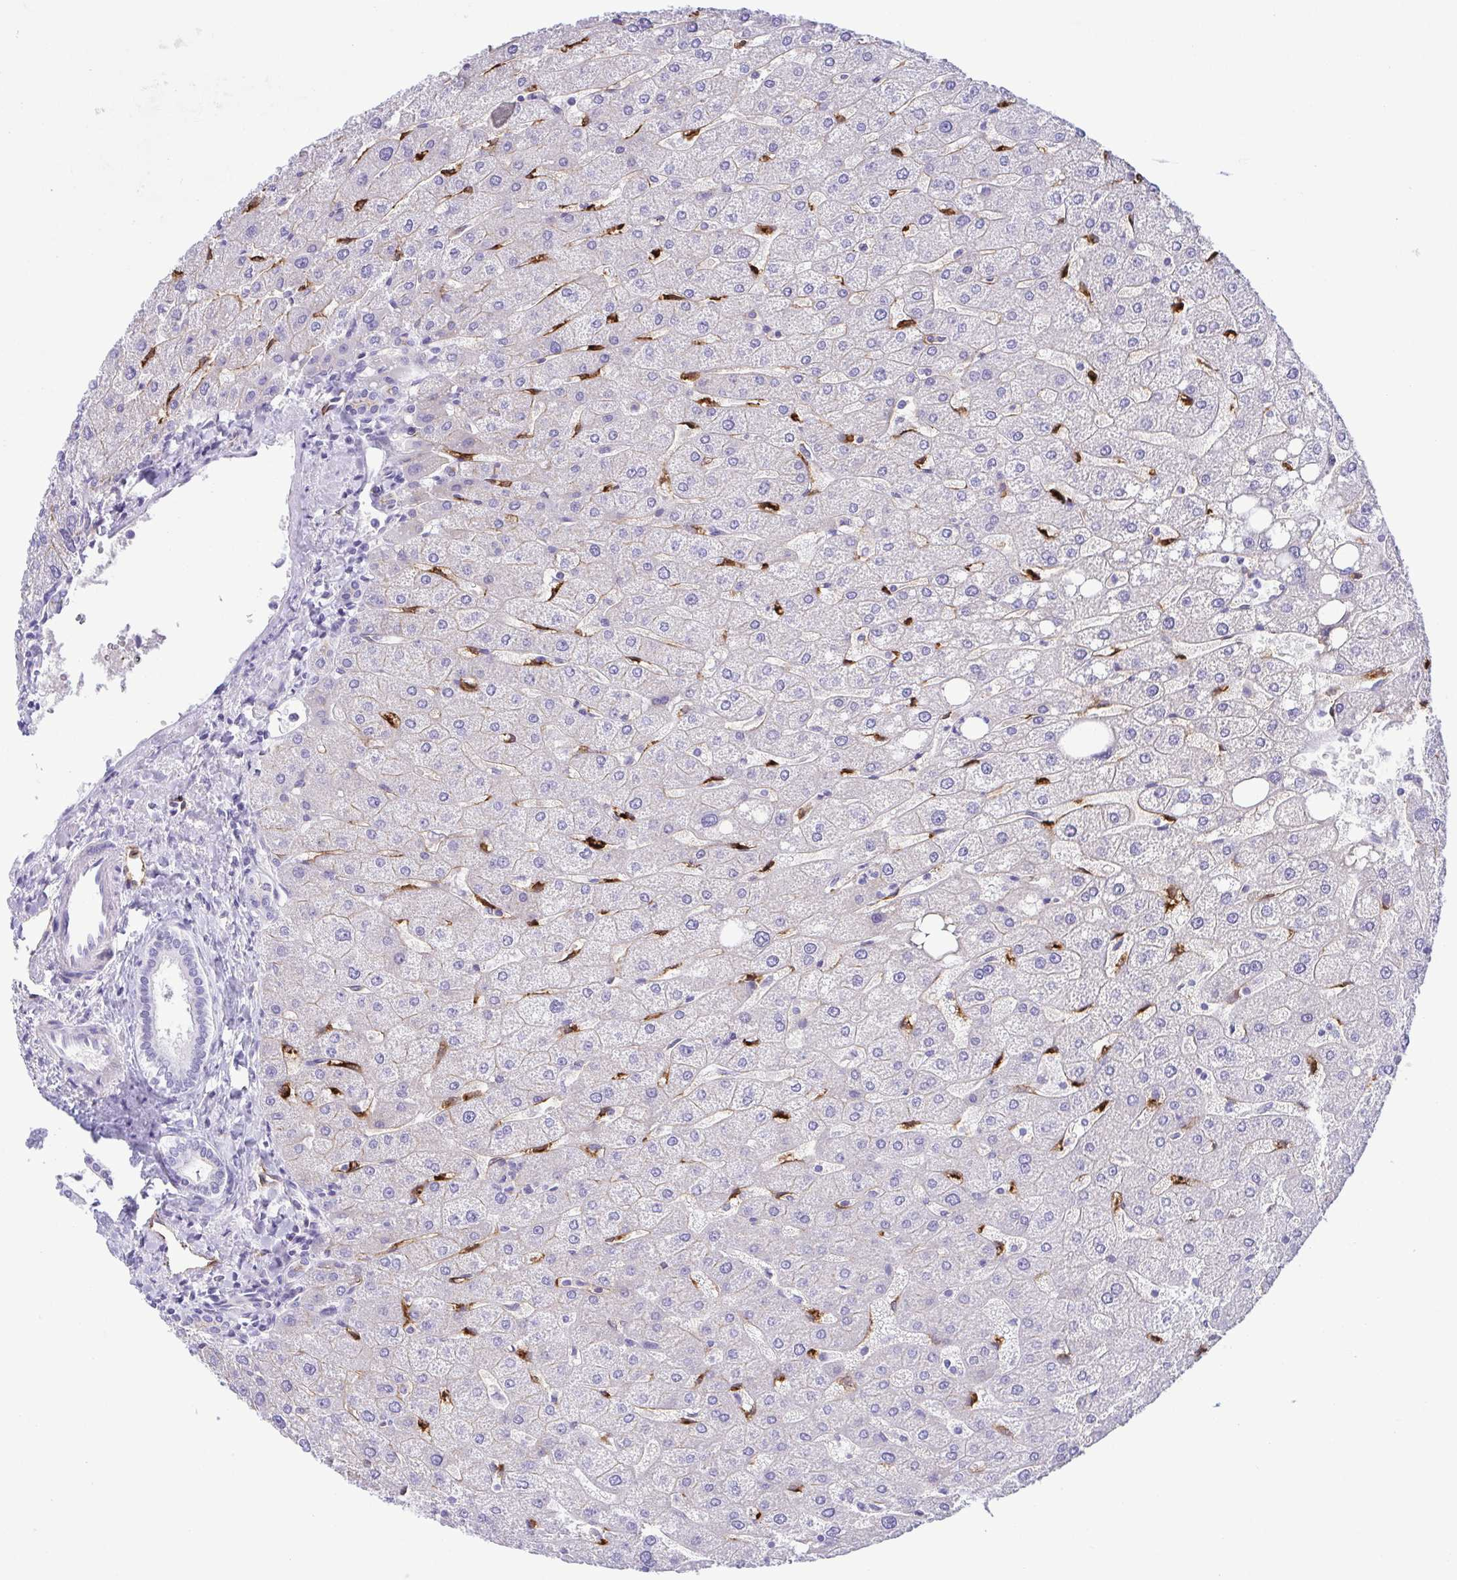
{"staining": {"intensity": "negative", "quantity": "none", "location": "none"}, "tissue": "liver", "cell_type": "Cholangiocytes", "image_type": "normal", "snomed": [{"axis": "morphology", "description": "Normal tissue, NOS"}, {"axis": "topography", "description": "Liver"}], "caption": "Immunohistochemistry of normal human liver shows no positivity in cholangiocytes. (Immunohistochemistry (ihc), brightfield microscopy, high magnification).", "gene": "GPR182", "patient": {"sex": "male", "age": 67}}